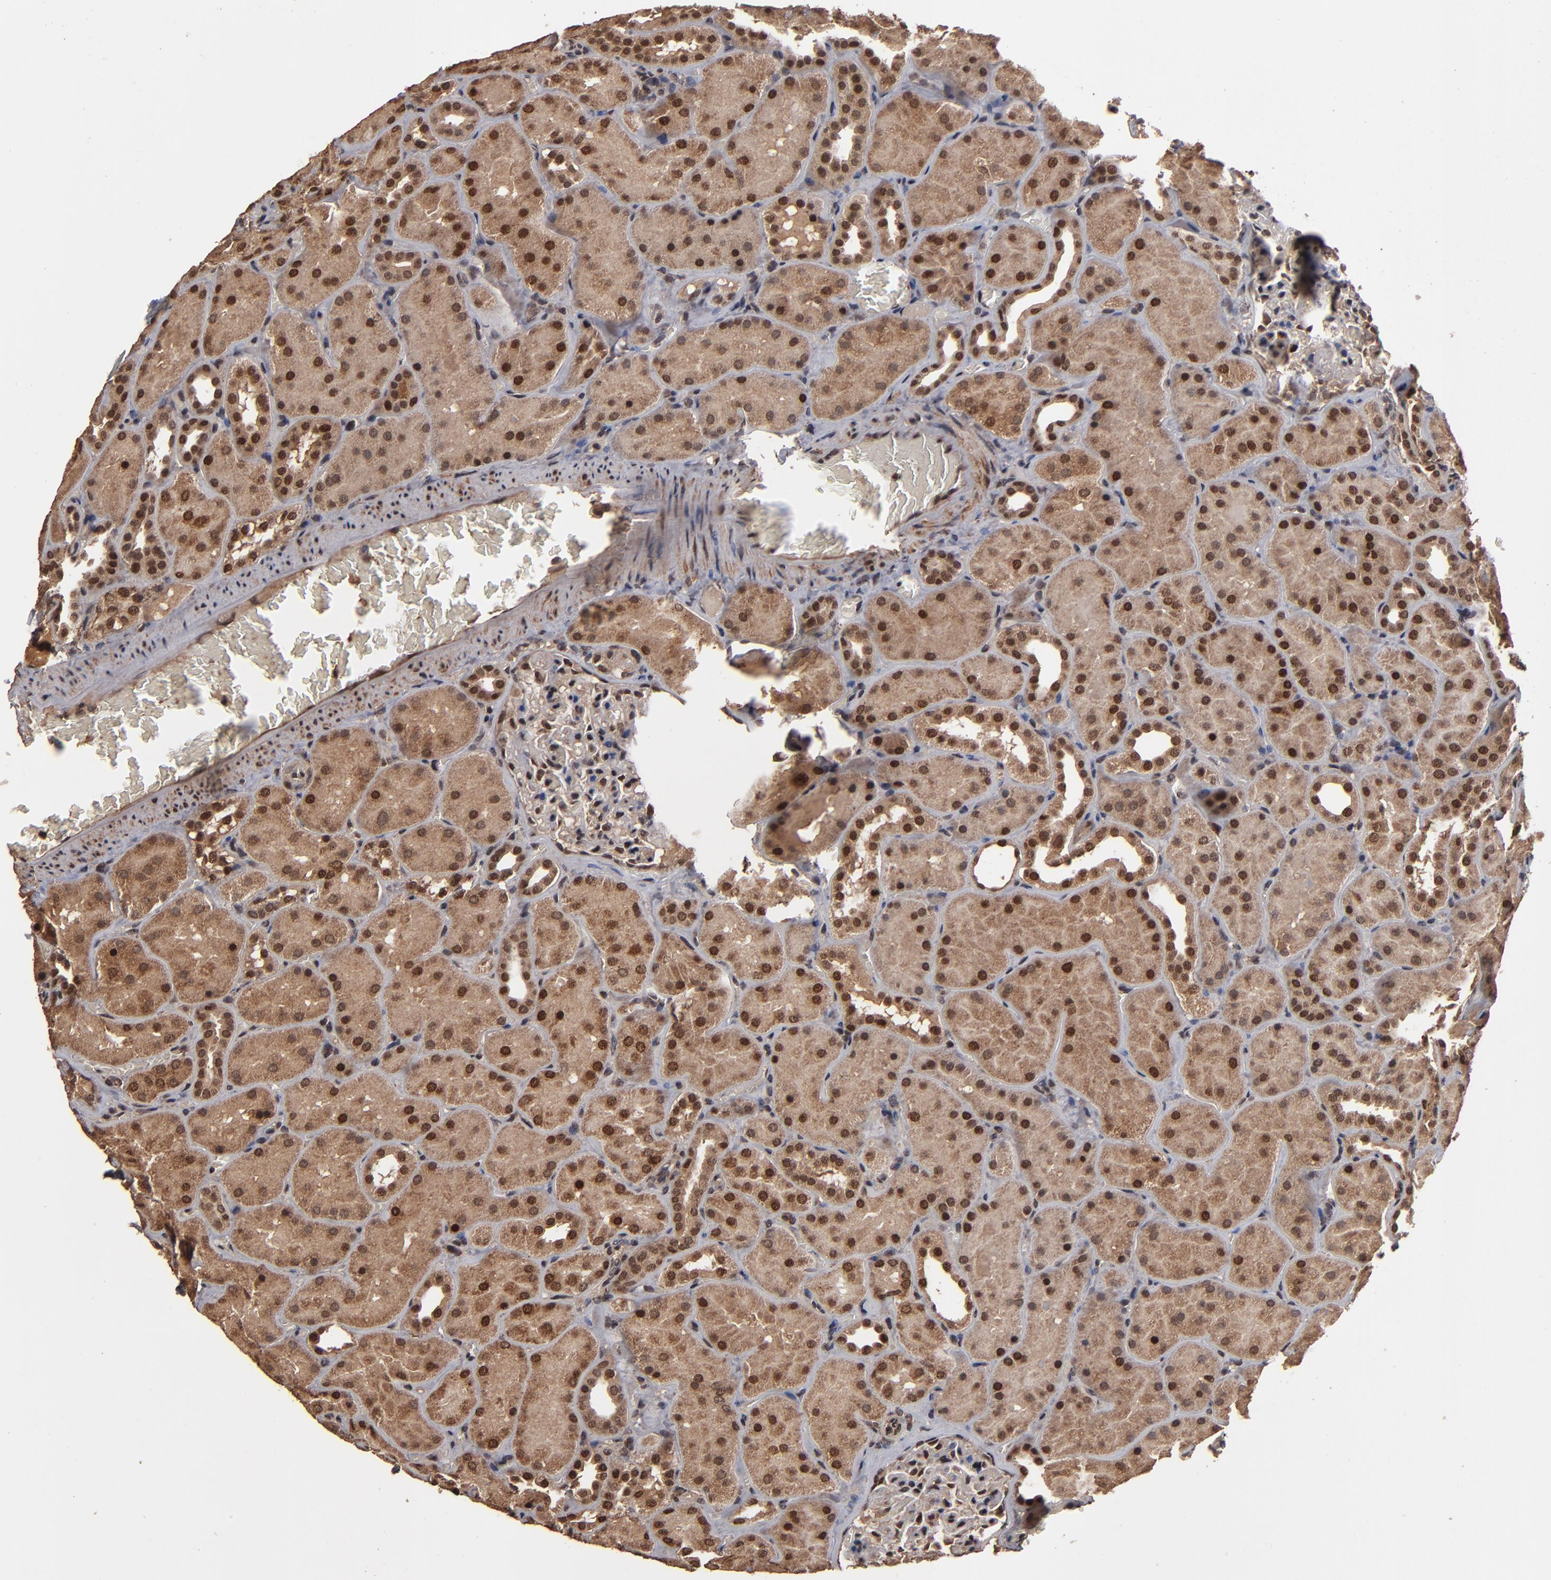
{"staining": {"intensity": "moderate", "quantity": "25%-75%", "location": "nuclear"}, "tissue": "kidney", "cell_type": "Cells in glomeruli", "image_type": "normal", "snomed": [{"axis": "morphology", "description": "Normal tissue, NOS"}, {"axis": "topography", "description": "Kidney"}], "caption": "Kidney stained for a protein (brown) demonstrates moderate nuclear positive staining in about 25%-75% of cells in glomeruli.", "gene": "NXF2B", "patient": {"sex": "male", "age": 28}}